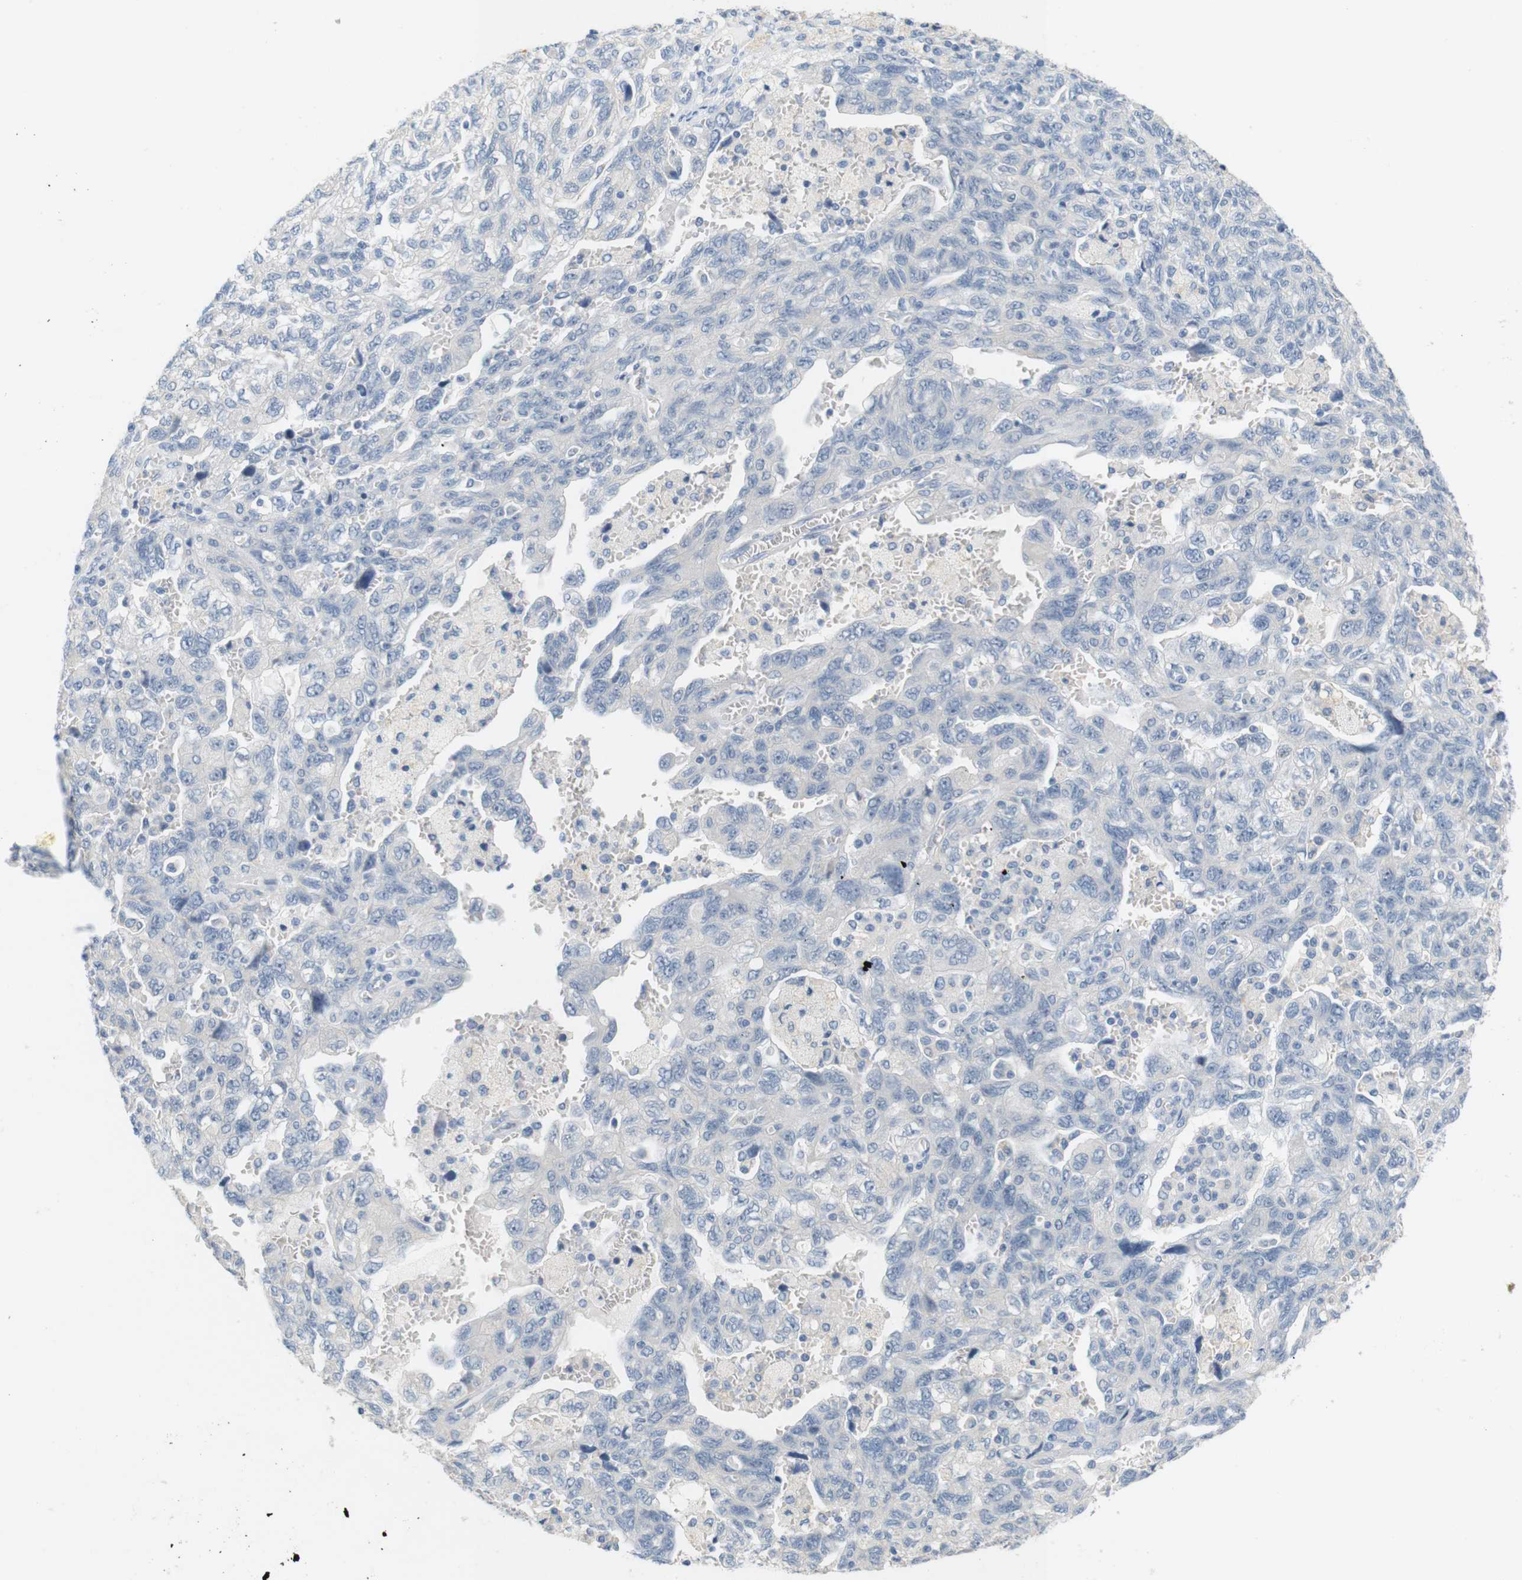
{"staining": {"intensity": "negative", "quantity": "none", "location": "none"}, "tissue": "ovarian cancer", "cell_type": "Tumor cells", "image_type": "cancer", "snomed": [{"axis": "morphology", "description": "Carcinoma, NOS"}, {"axis": "morphology", "description": "Cystadenocarcinoma, serous, NOS"}, {"axis": "topography", "description": "Ovary"}], "caption": "The micrograph displays no staining of tumor cells in ovarian cancer. (Immunohistochemistry, brightfield microscopy, high magnification).", "gene": "LRRK2", "patient": {"sex": "female", "age": 69}}